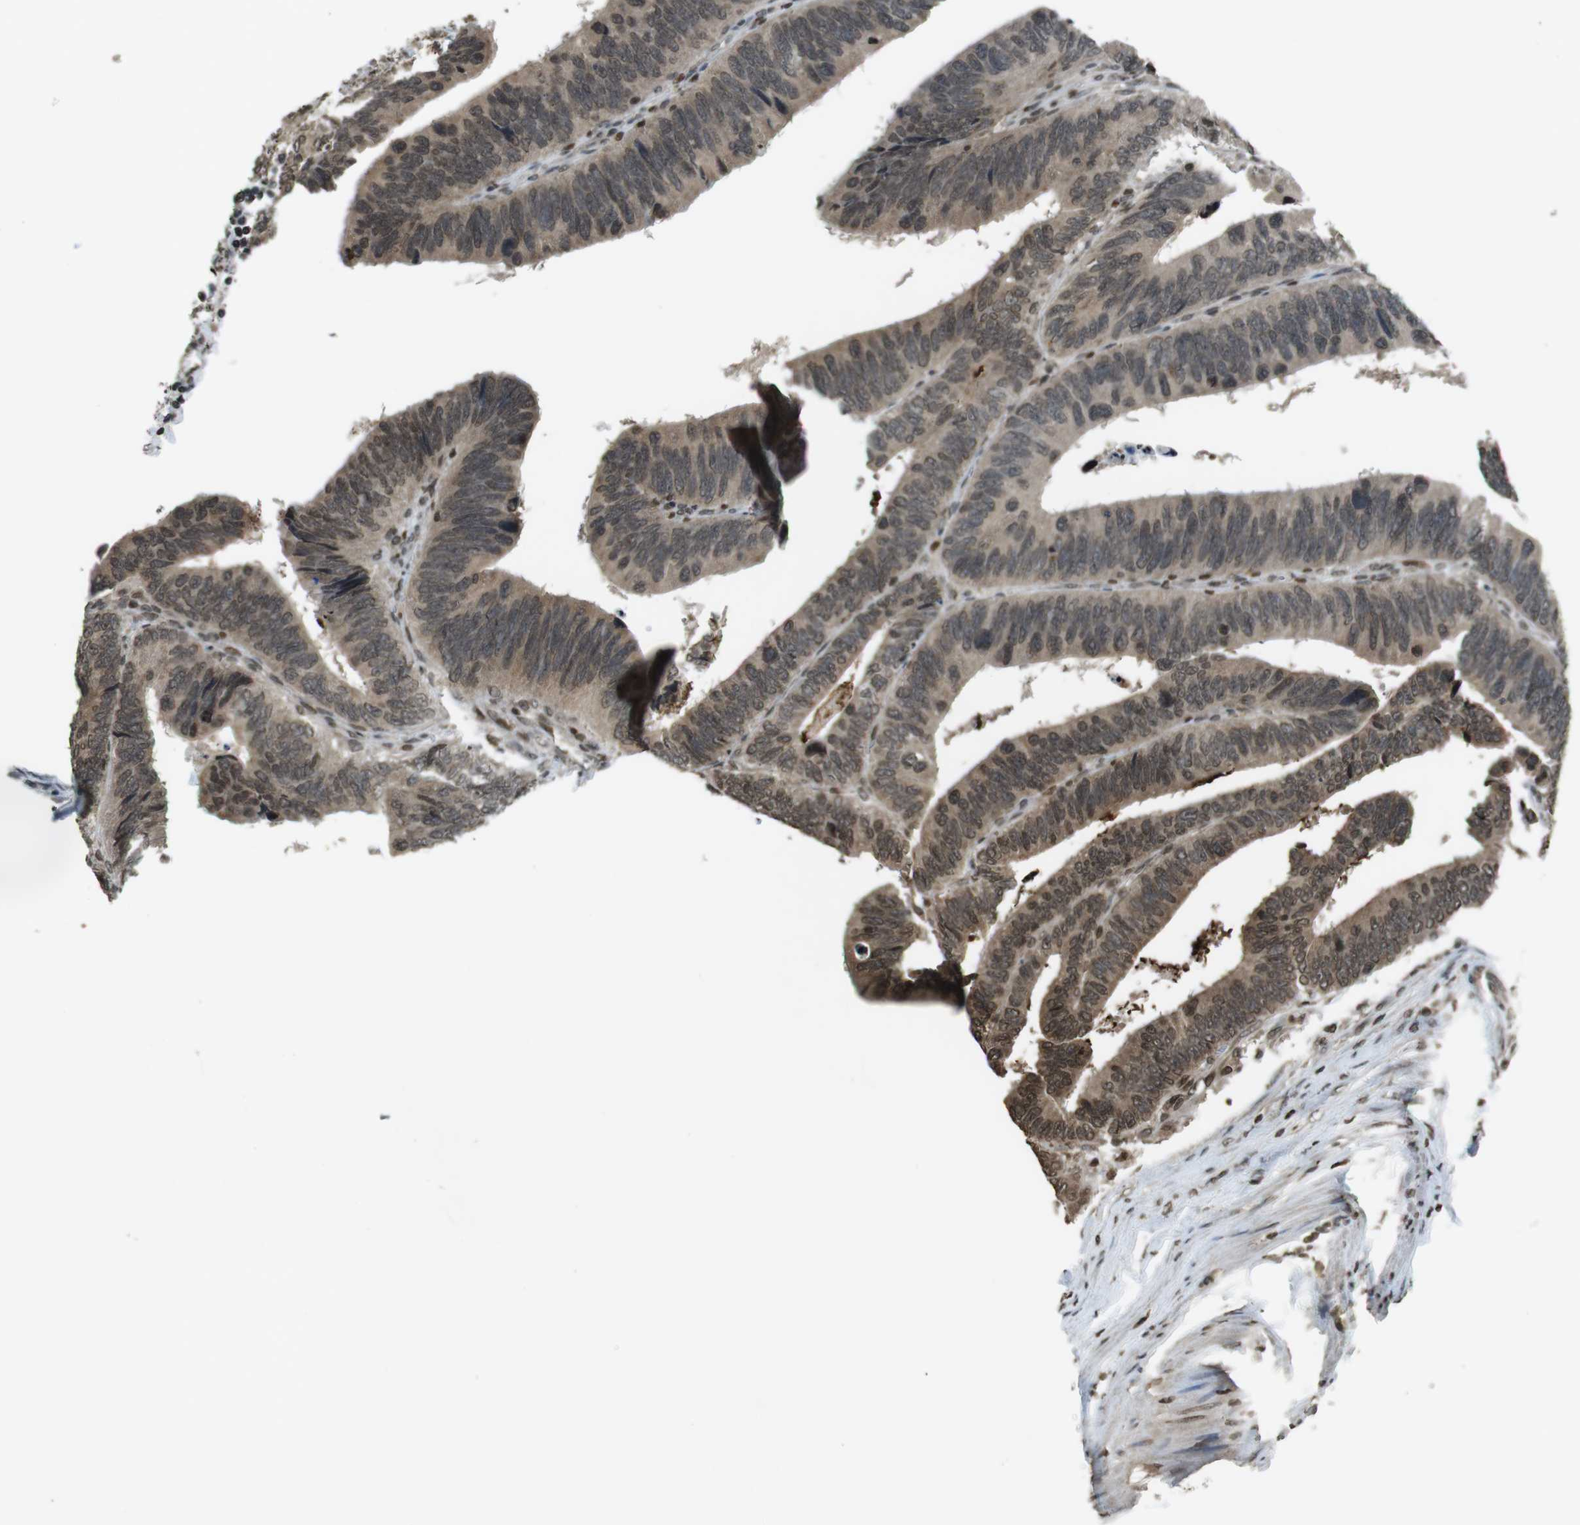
{"staining": {"intensity": "moderate", "quantity": "25%-75%", "location": "cytoplasmic/membranous,nuclear"}, "tissue": "colorectal cancer", "cell_type": "Tumor cells", "image_type": "cancer", "snomed": [{"axis": "morphology", "description": "Adenocarcinoma, NOS"}, {"axis": "topography", "description": "Colon"}], "caption": "A brown stain shows moderate cytoplasmic/membranous and nuclear expression of a protein in colorectal adenocarcinoma tumor cells. The protein of interest is shown in brown color, while the nuclei are stained blue.", "gene": "MAF", "patient": {"sex": "male", "age": 72}}